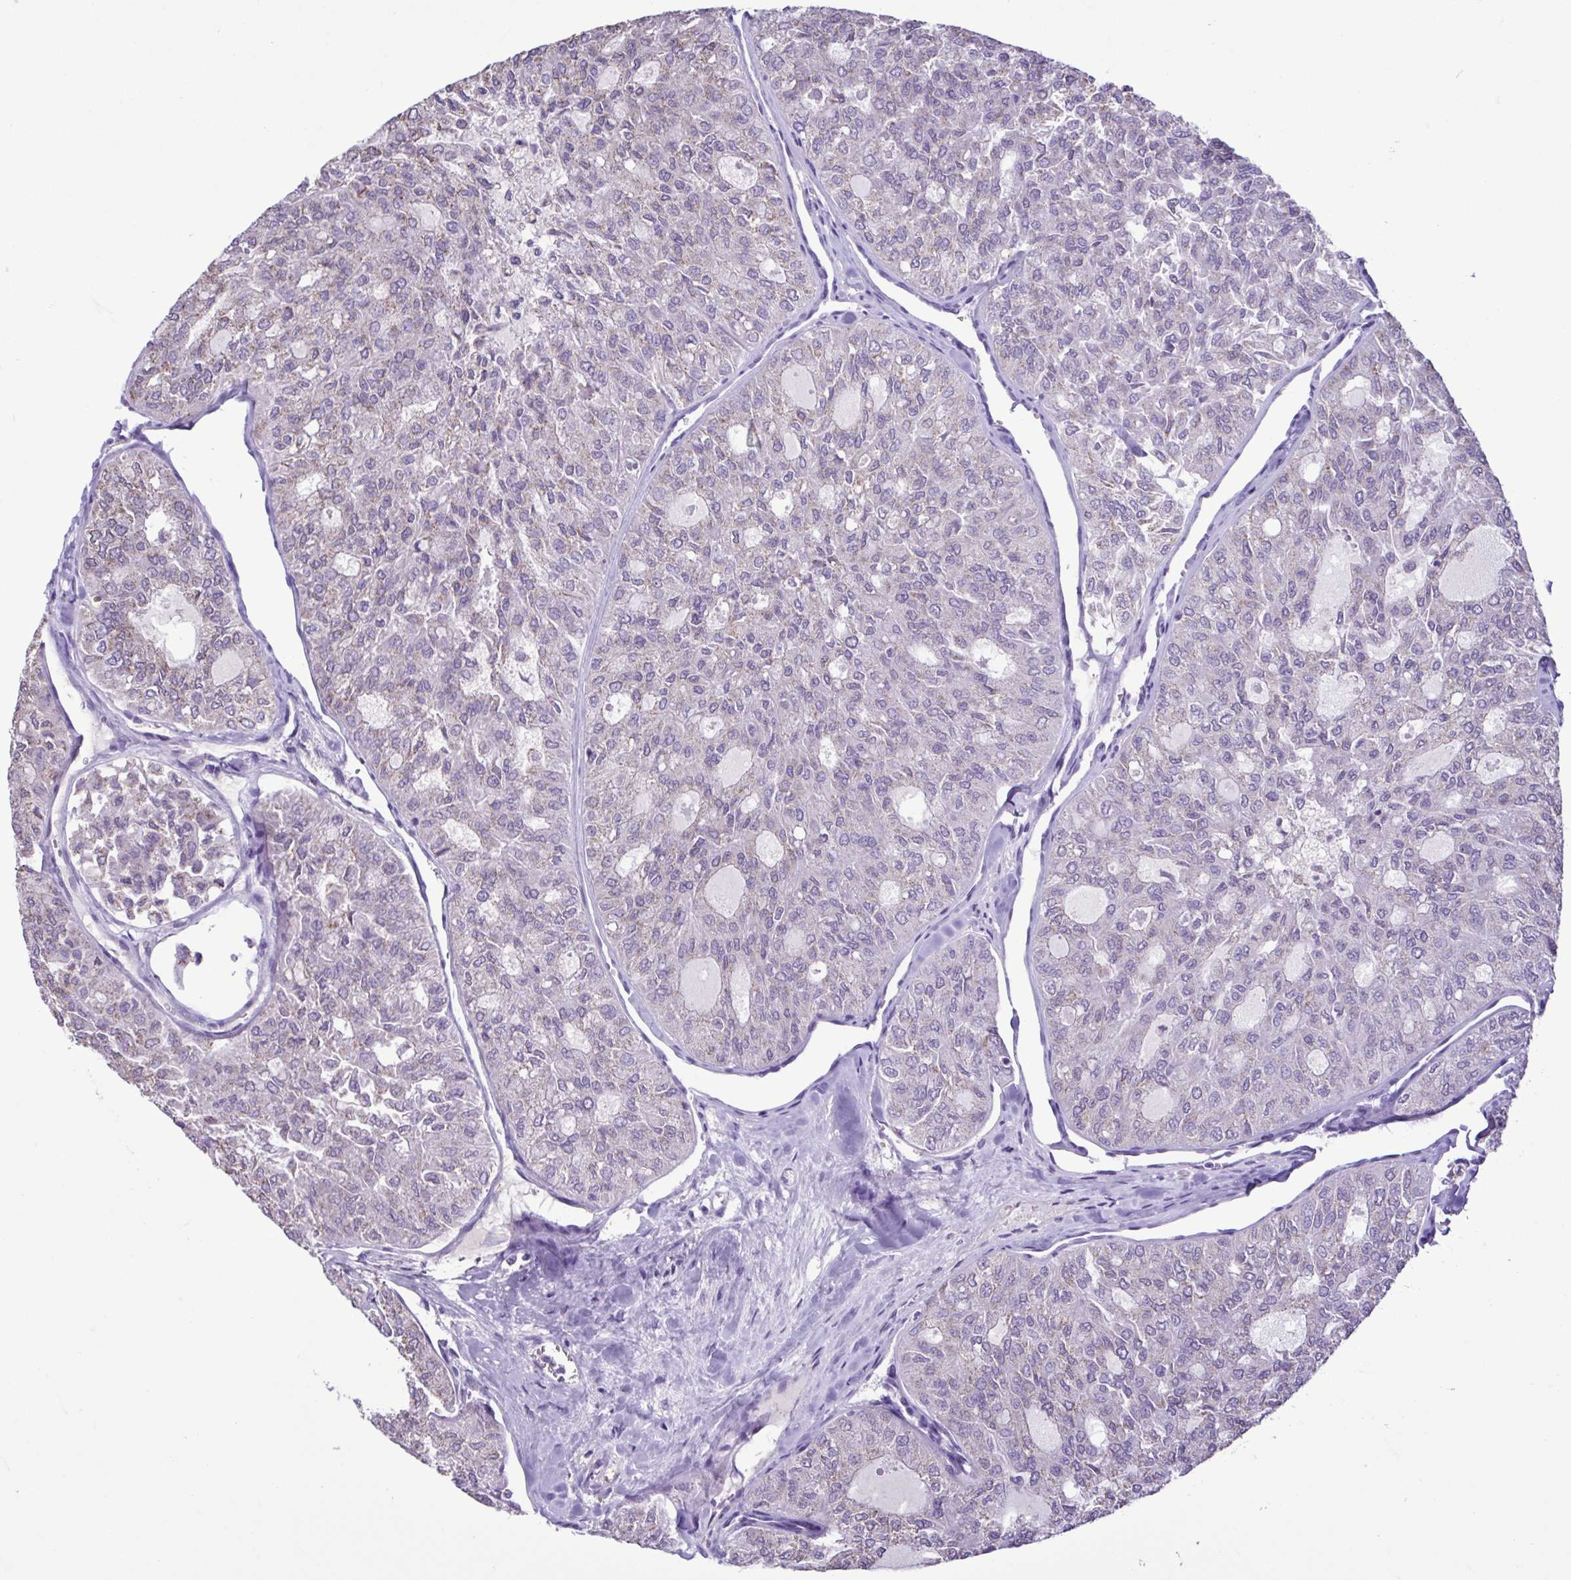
{"staining": {"intensity": "negative", "quantity": "none", "location": "none"}, "tissue": "thyroid cancer", "cell_type": "Tumor cells", "image_type": "cancer", "snomed": [{"axis": "morphology", "description": "Follicular adenoma carcinoma, NOS"}, {"axis": "topography", "description": "Thyroid gland"}], "caption": "Tumor cells show no significant expression in thyroid cancer (follicular adenoma carcinoma).", "gene": "CBY2", "patient": {"sex": "male", "age": 75}}